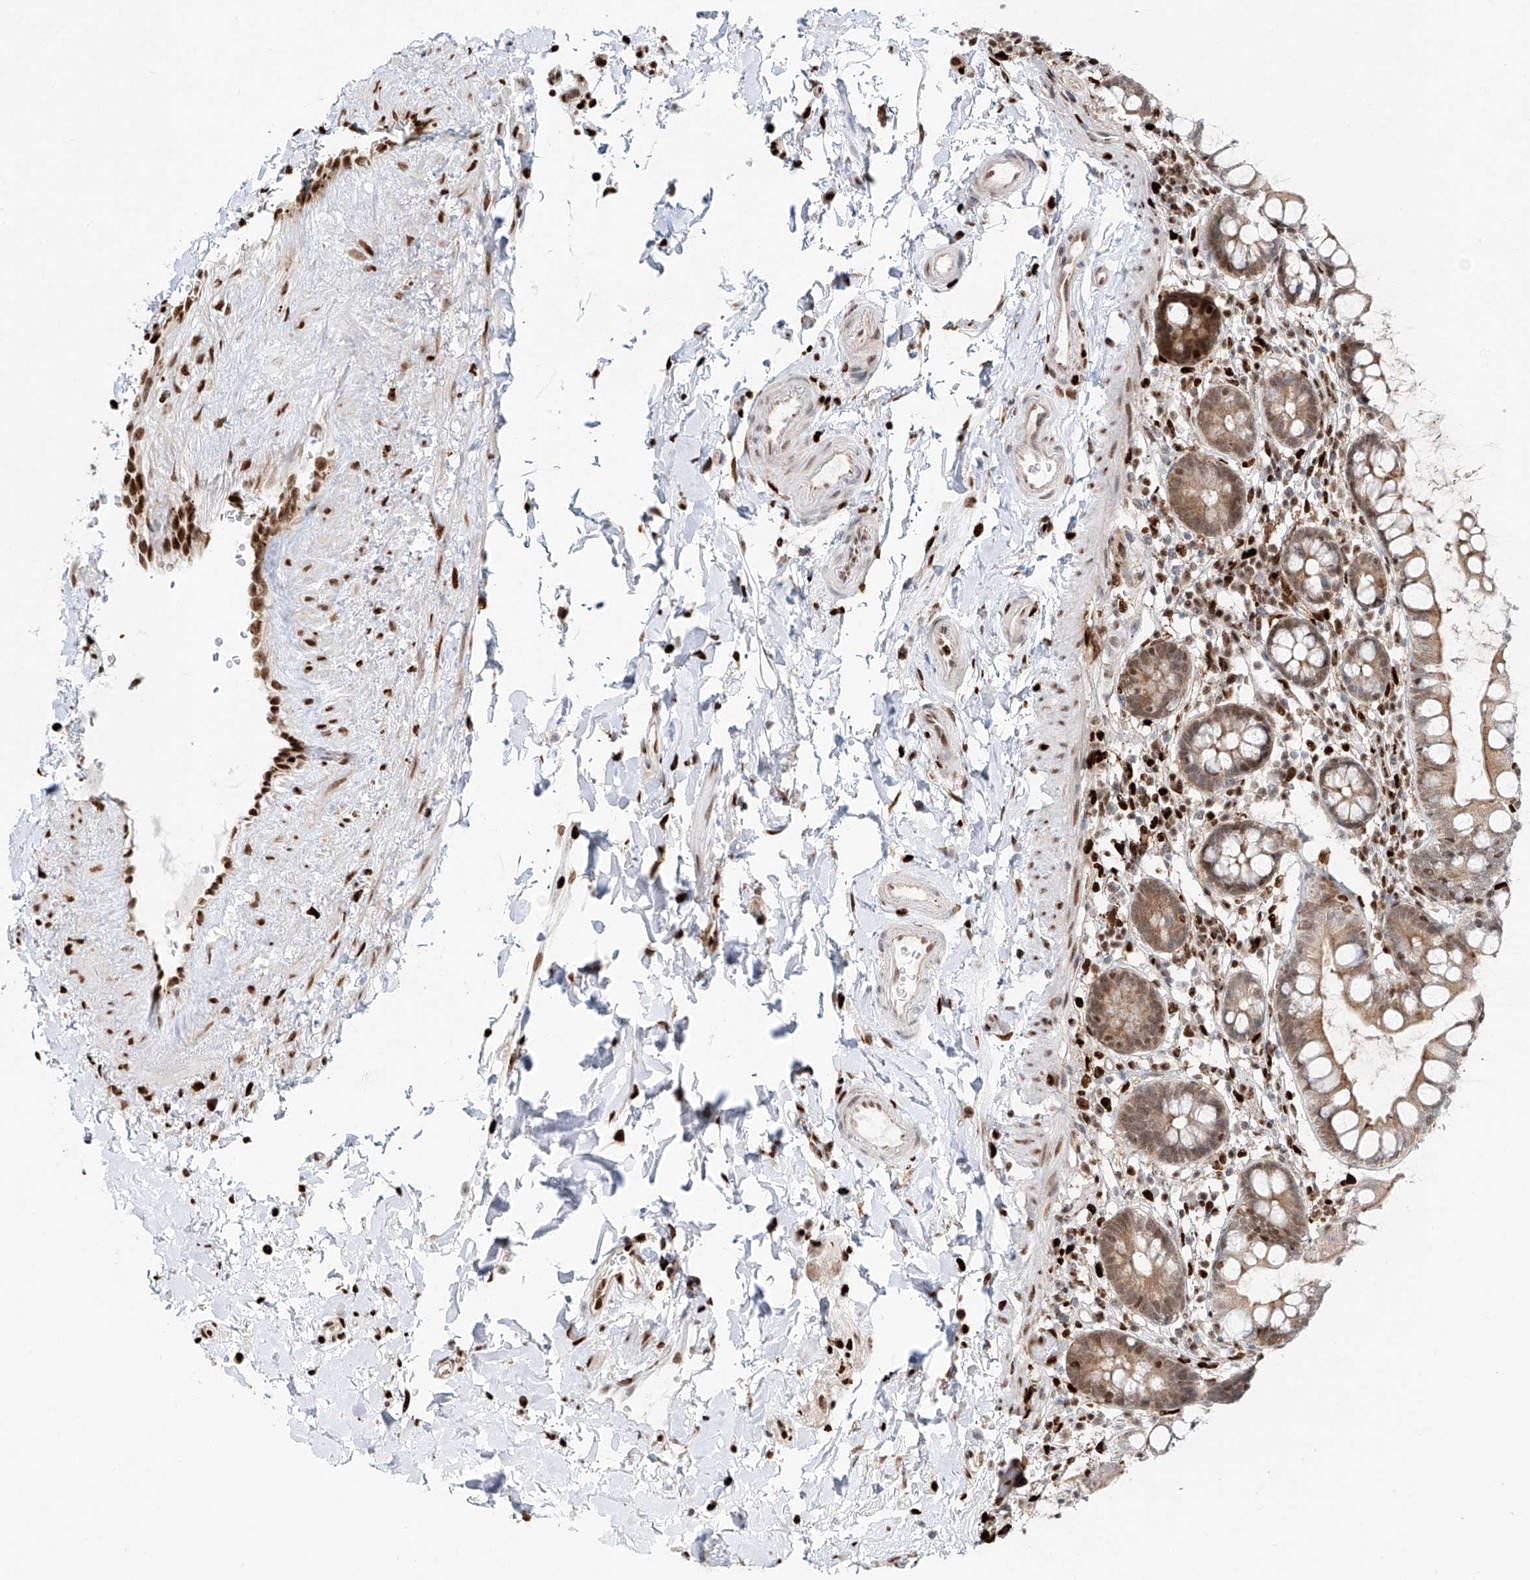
{"staining": {"intensity": "moderate", "quantity": "25%-75%", "location": "cytoplasmic/membranous,nuclear"}, "tissue": "small intestine", "cell_type": "Glandular cells", "image_type": "normal", "snomed": [{"axis": "morphology", "description": "Normal tissue, NOS"}, {"axis": "topography", "description": "Small intestine"}], "caption": "Immunohistochemistry (IHC) image of normal small intestine: human small intestine stained using immunohistochemistry demonstrates medium levels of moderate protein expression localized specifically in the cytoplasmic/membranous,nuclear of glandular cells, appearing as a cytoplasmic/membranous,nuclear brown color.", "gene": "DZIP1L", "patient": {"sex": "female", "age": 84}}